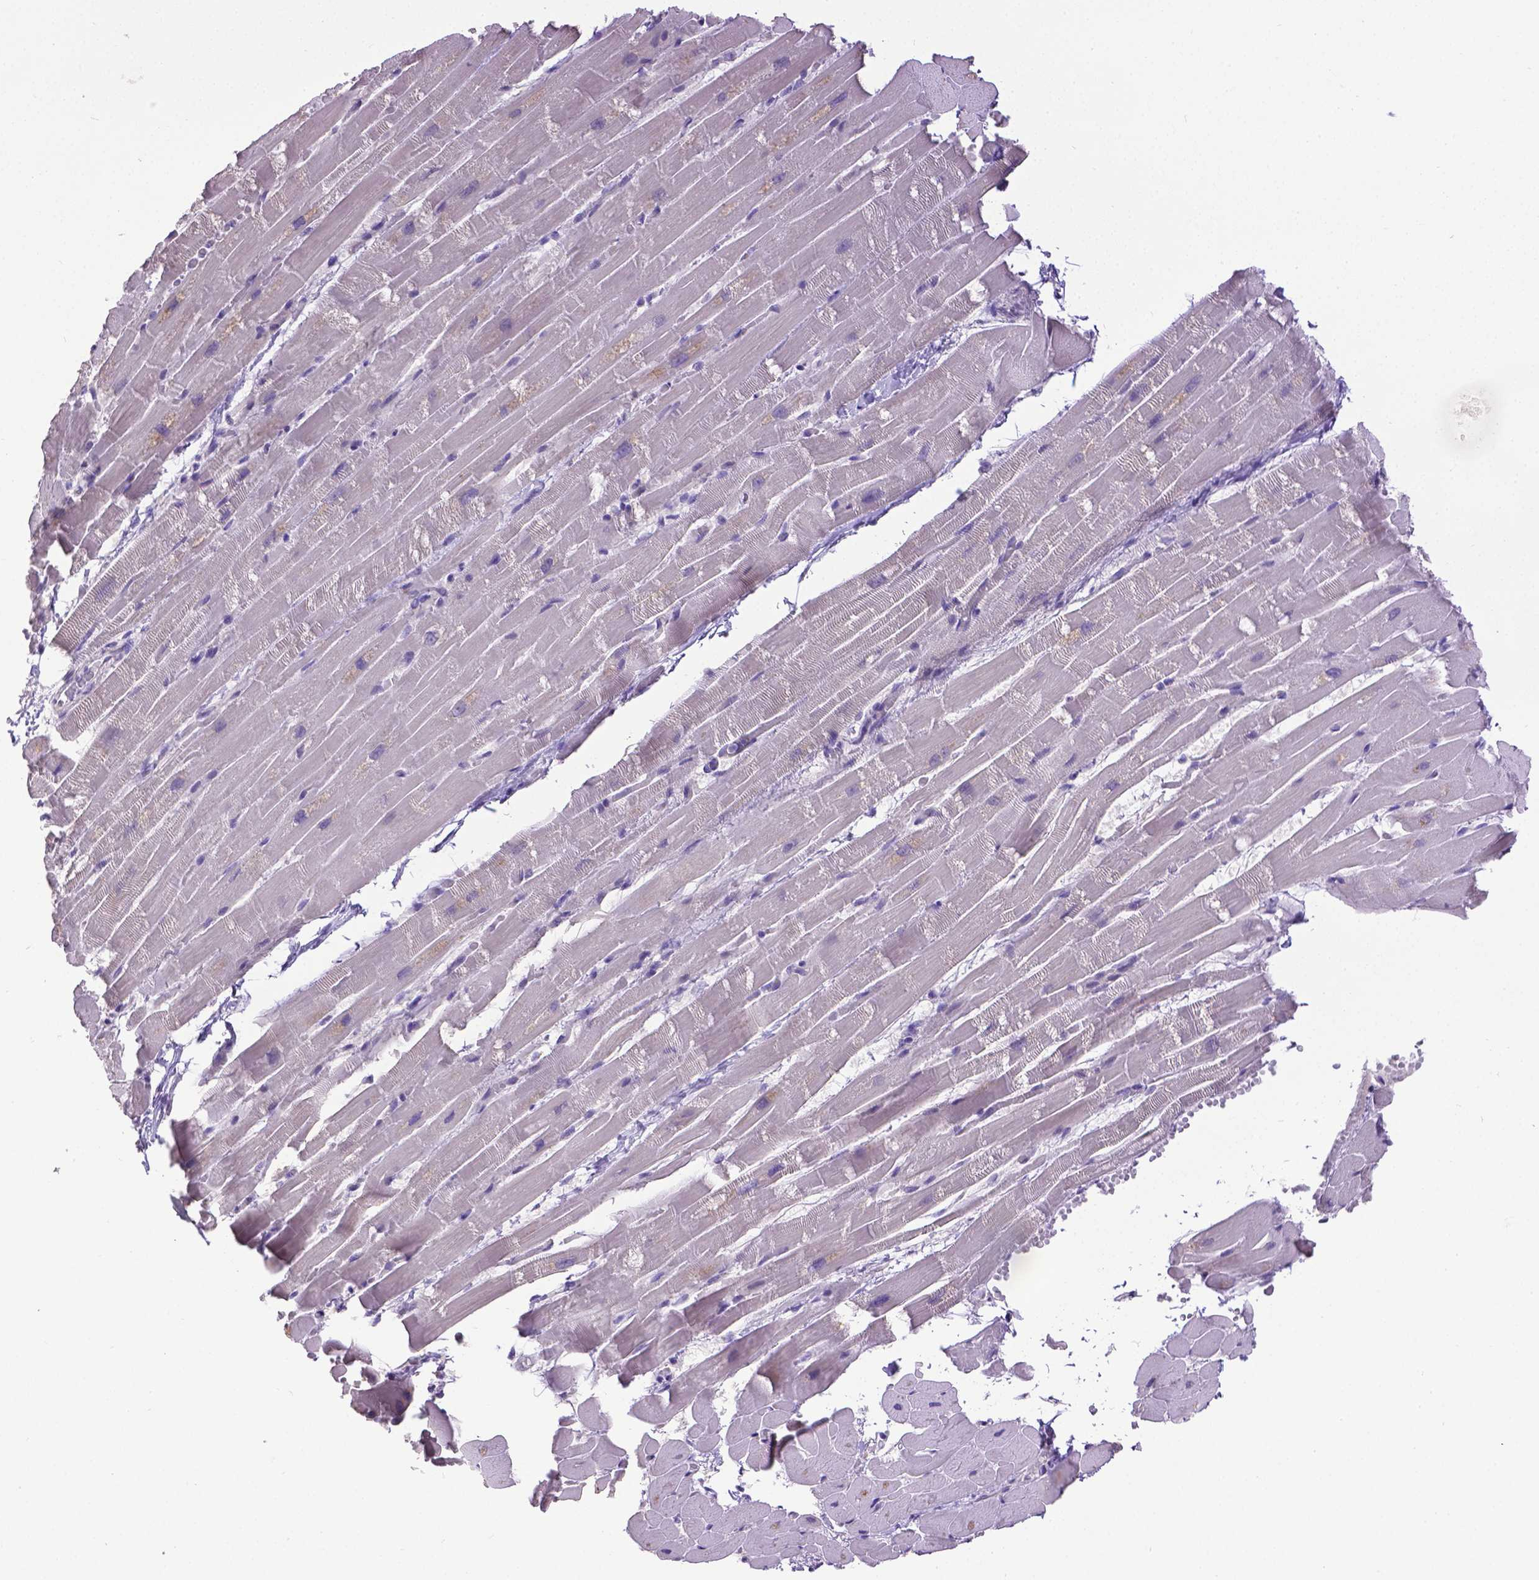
{"staining": {"intensity": "weak", "quantity": "<25%", "location": "cytoplasmic/membranous"}, "tissue": "heart muscle", "cell_type": "Cardiomyocytes", "image_type": "normal", "snomed": [{"axis": "morphology", "description": "Normal tissue, NOS"}, {"axis": "topography", "description": "Heart"}], "caption": "This photomicrograph is of benign heart muscle stained with IHC to label a protein in brown with the nuclei are counter-stained blue. There is no positivity in cardiomyocytes.", "gene": "CPM", "patient": {"sex": "male", "age": 37}}